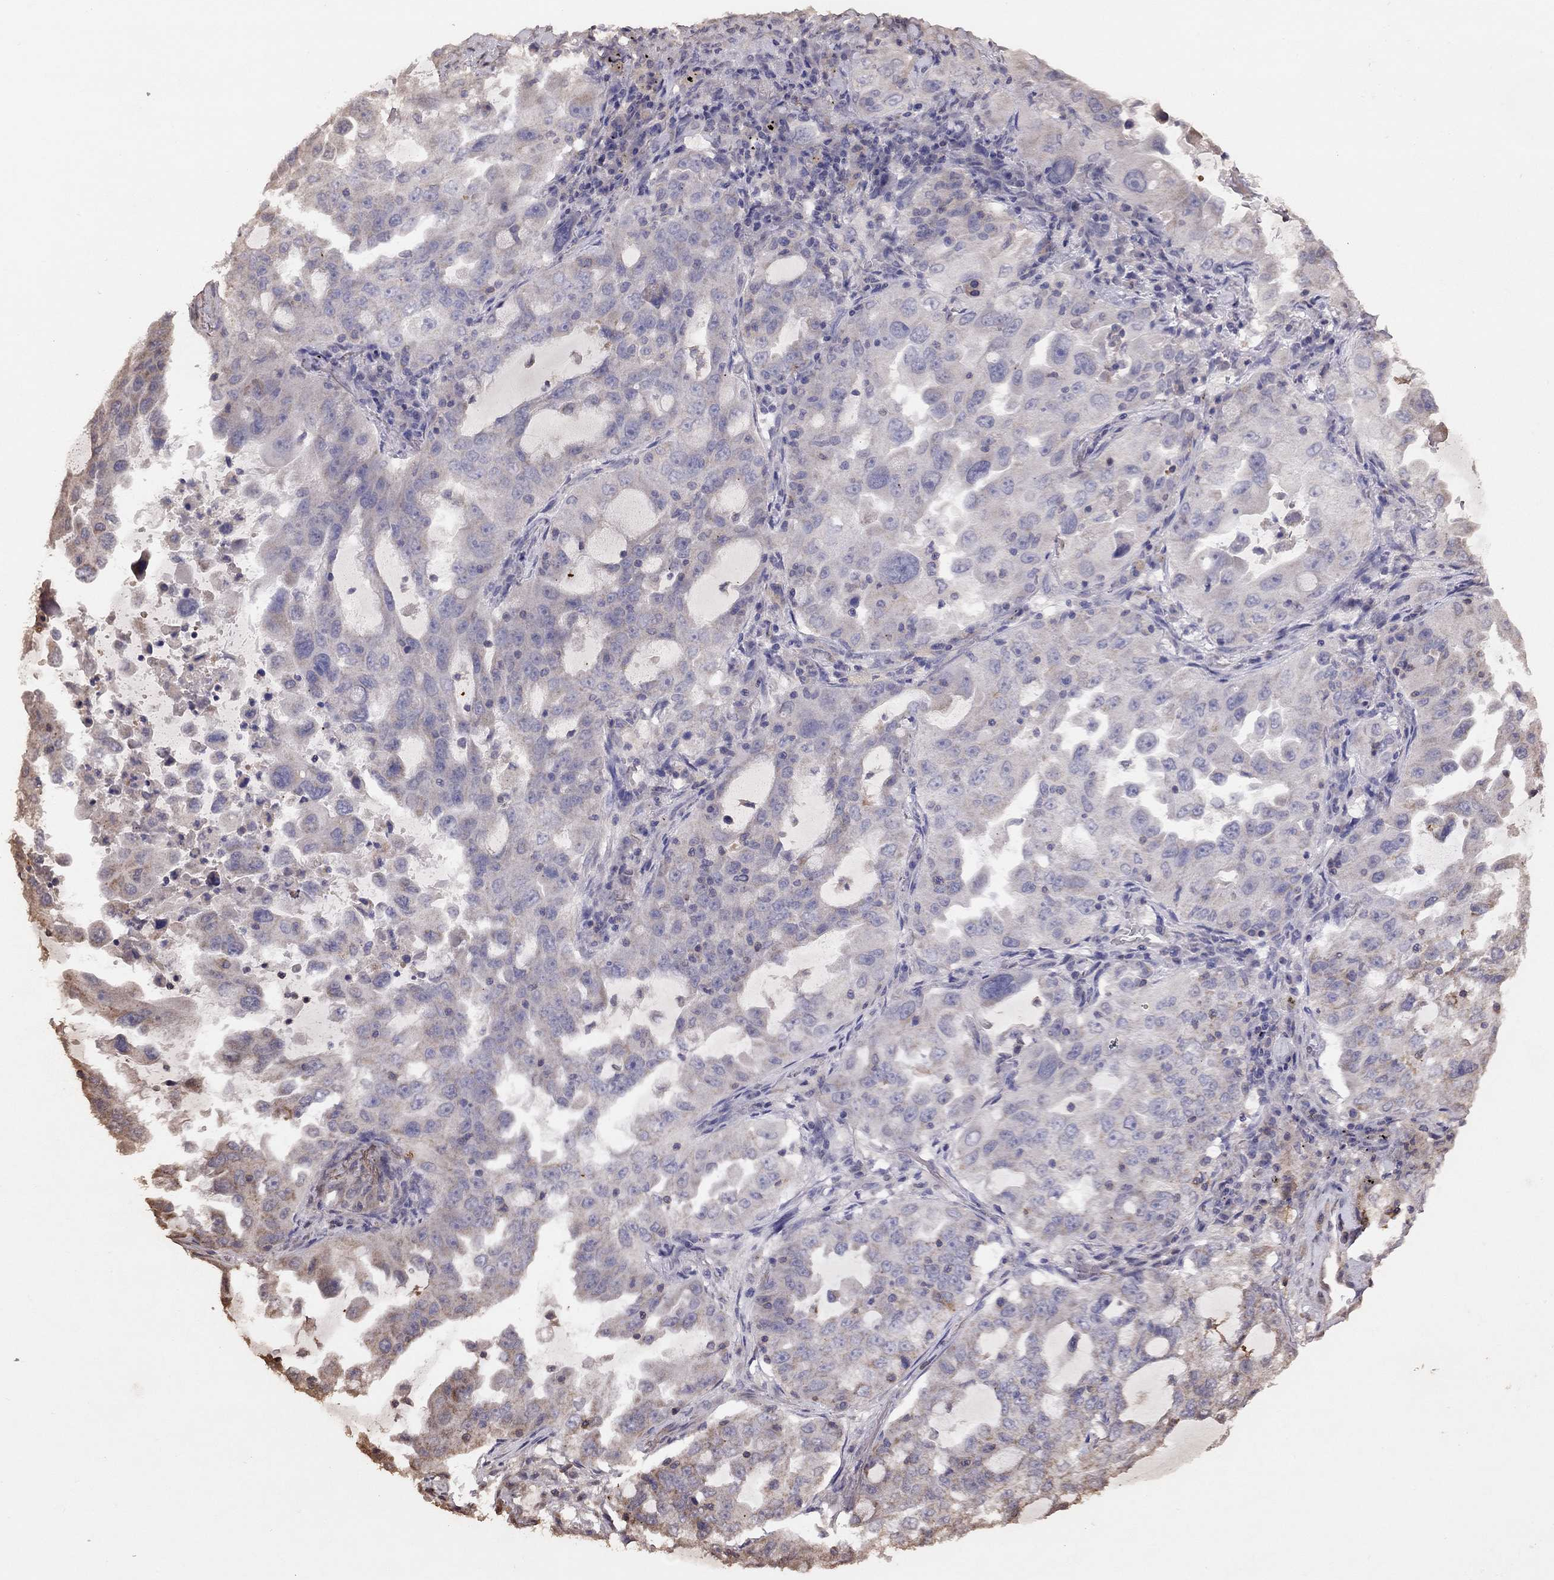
{"staining": {"intensity": "negative", "quantity": "none", "location": "none"}, "tissue": "lung cancer", "cell_type": "Tumor cells", "image_type": "cancer", "snomed": [{"axis": "morphology", "description": "Adenocarcinoma, NOS"}, {"axis": "topography", "description": "Lung"}], "caption": "This is an IHC micrograph of lung cancer (adenocarcinoma). There is no expression in tumor cells.", "gene": "CITED1", "patient": {"sex": "female", "age": 61}}